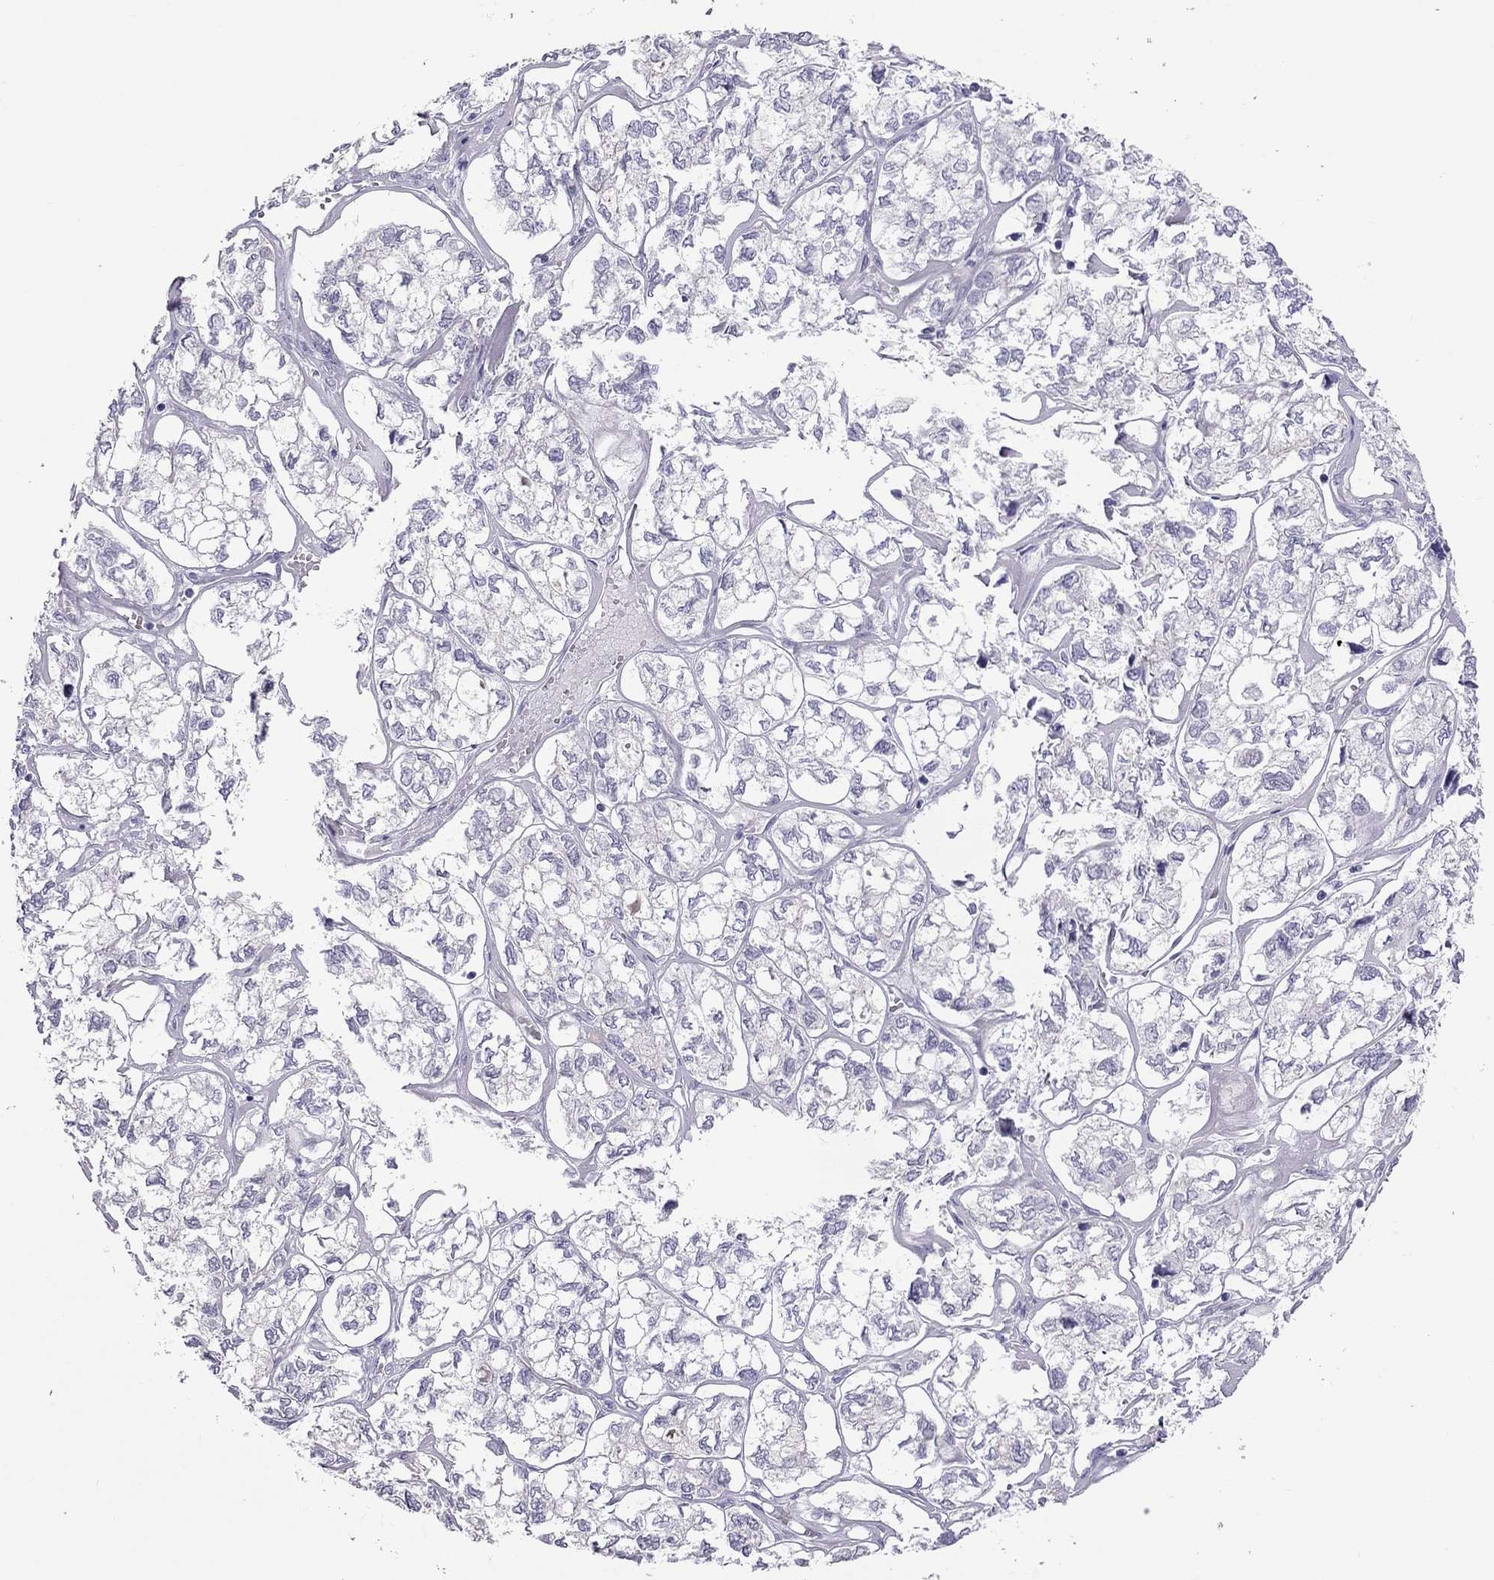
{"staining": {"intensity": "negative", "quantity": "none", "location": "none"}, "tissue": "ovarian cancer", "cell_type": "Tumor cells", "image_type": "cancer", "snomed": [{"axis": "morphology", "description": "Carcinoma, endometroid"}, {"axis": "topography", "description": "Ovary"}], "caption": "Human ovarian cancer stained for a protein using IHC demonstrates no positivity in tumor cells.", "gene": "TEX14", "patient": {"sex": "female", "age": 64}}